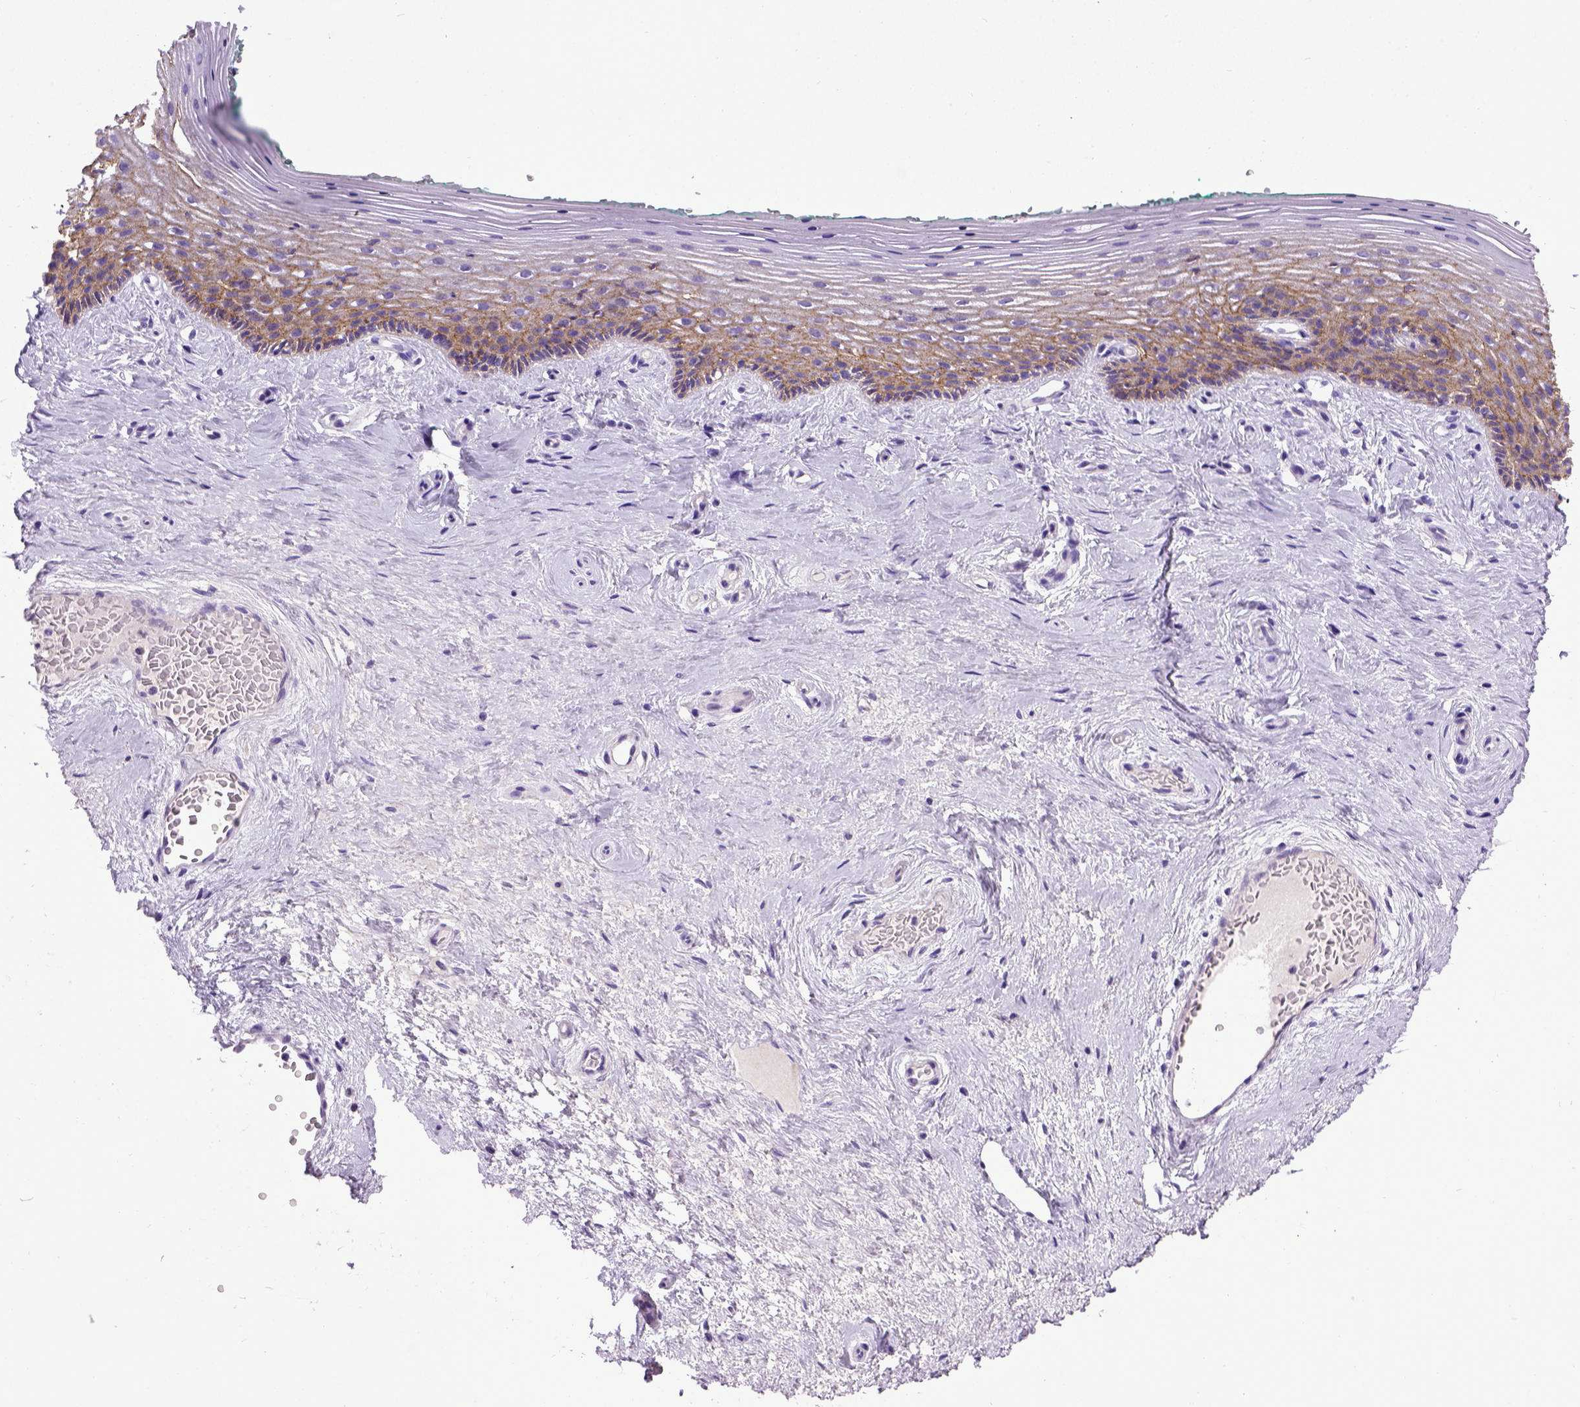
{"staining": {"intensity": "moderate", "quantity": "25%-75%", "location": "cytoplasmic/membranous"}, "tissue": "vagina", "cell_type": "Squamous epithelial cells", "image_type": "normal", "snomed": [{"axis": "morphology", "description": "Normal tissue, NOS"}, {"axis": "topography", "description": "Vagina"}], "caption": "Brown immunohistochemical staining in unremarkable vagina exhibits moderate cytoplasmic/membranous staining in about 25%-75% of squamous epithelial cells.", "gene": "CDH1", "patient": {"sex": "female", "age": 45}}